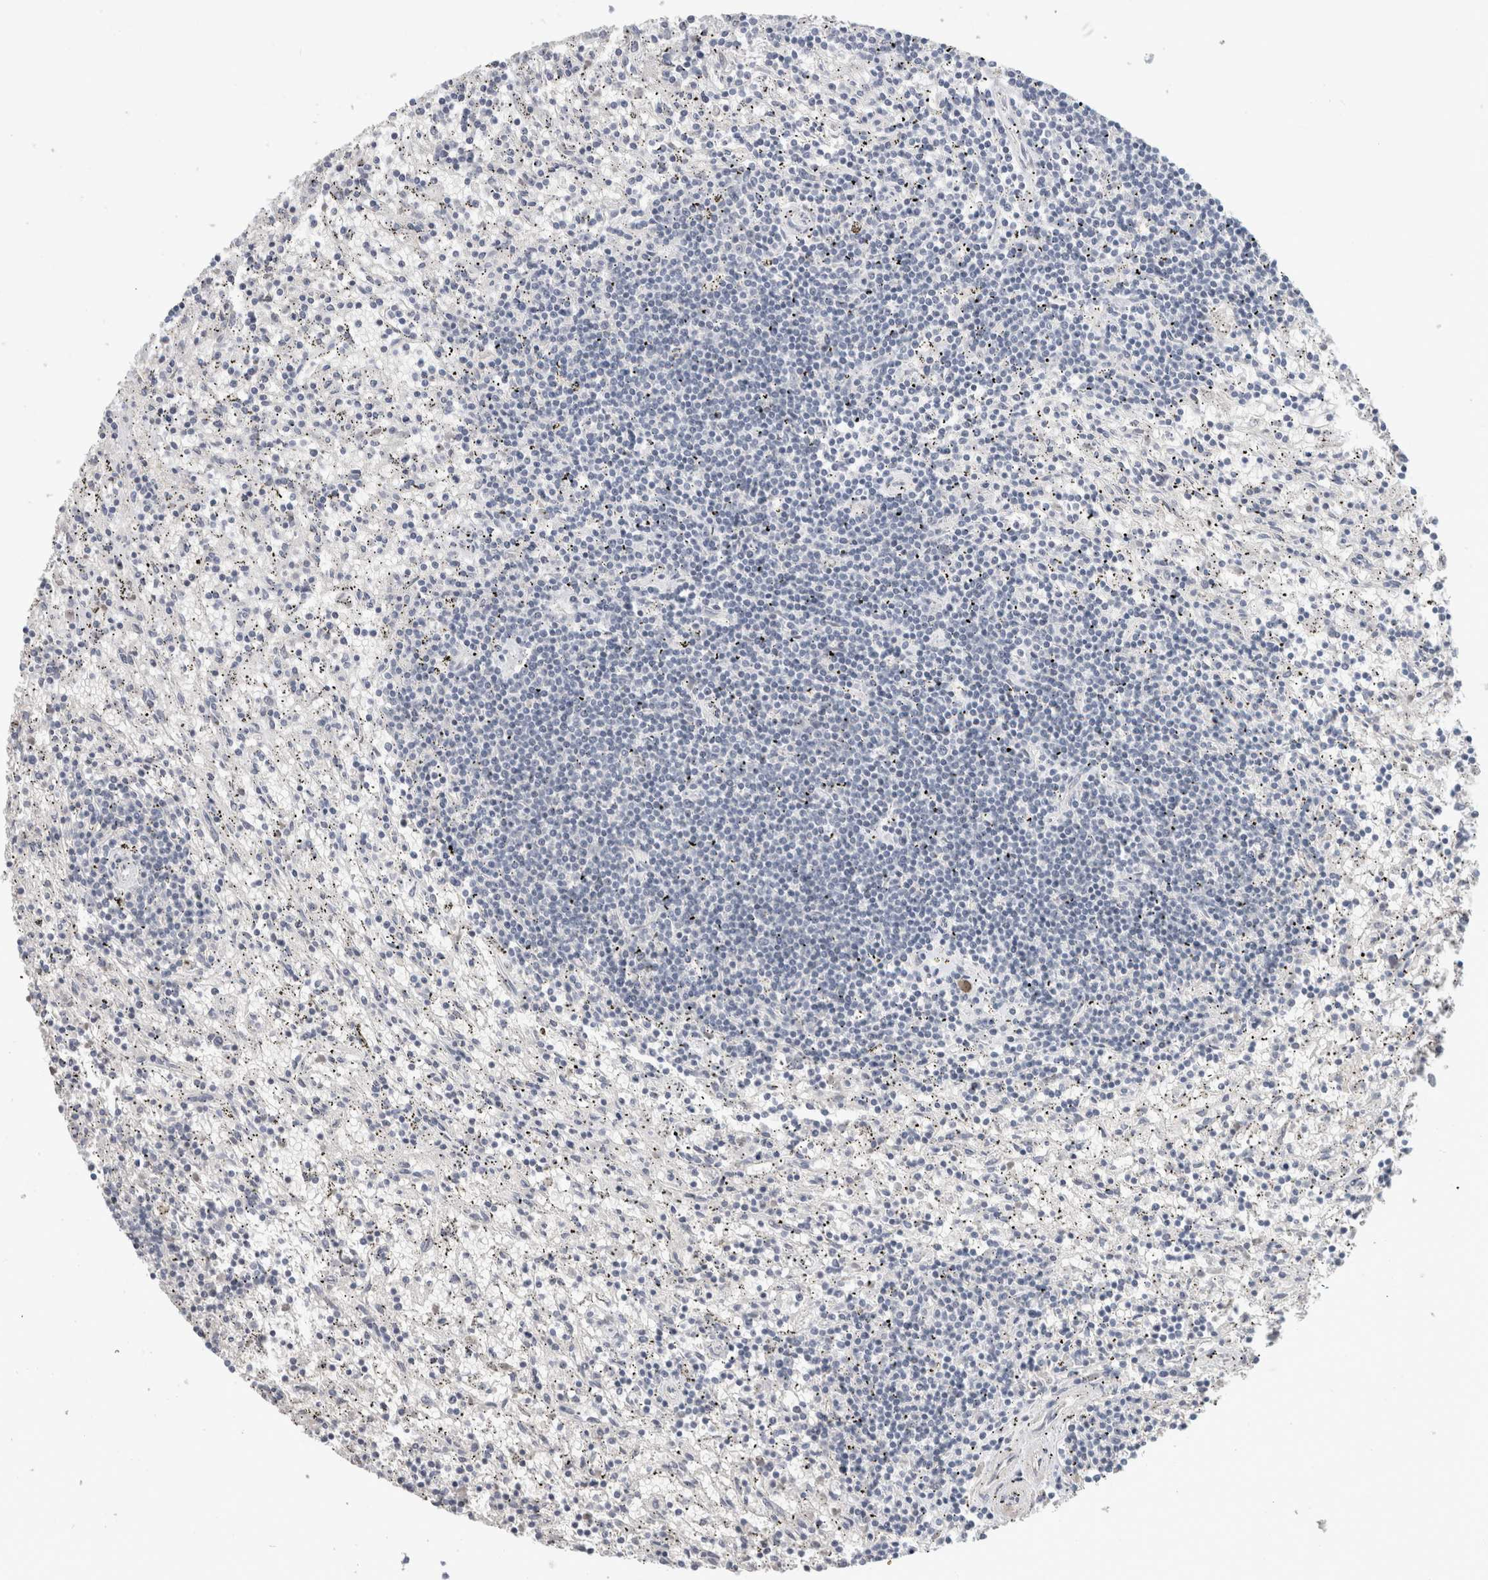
{"staining": {"intensity": "negative", "quantity": "none", "location": "none"}, "tissue": "lymphoma", "cell_type": "Tumor cells", "image_type": "cancer", "snomed": [{"axis": "morphology", "description": "Malignant lymphoma, non-Hodgkin's type, Low grade"}, {"axis": "topography", "description": "Spleen"}], "caption": "IHC of human malignant lymphoma, non-Hodgkin's type (low-grade) demonstrates no positivity in tumor cells. (IHC, brightfield microscopy, high magnification).", "gene": "FMR1NB", "patient": {"sex": "male", "age": 76}}